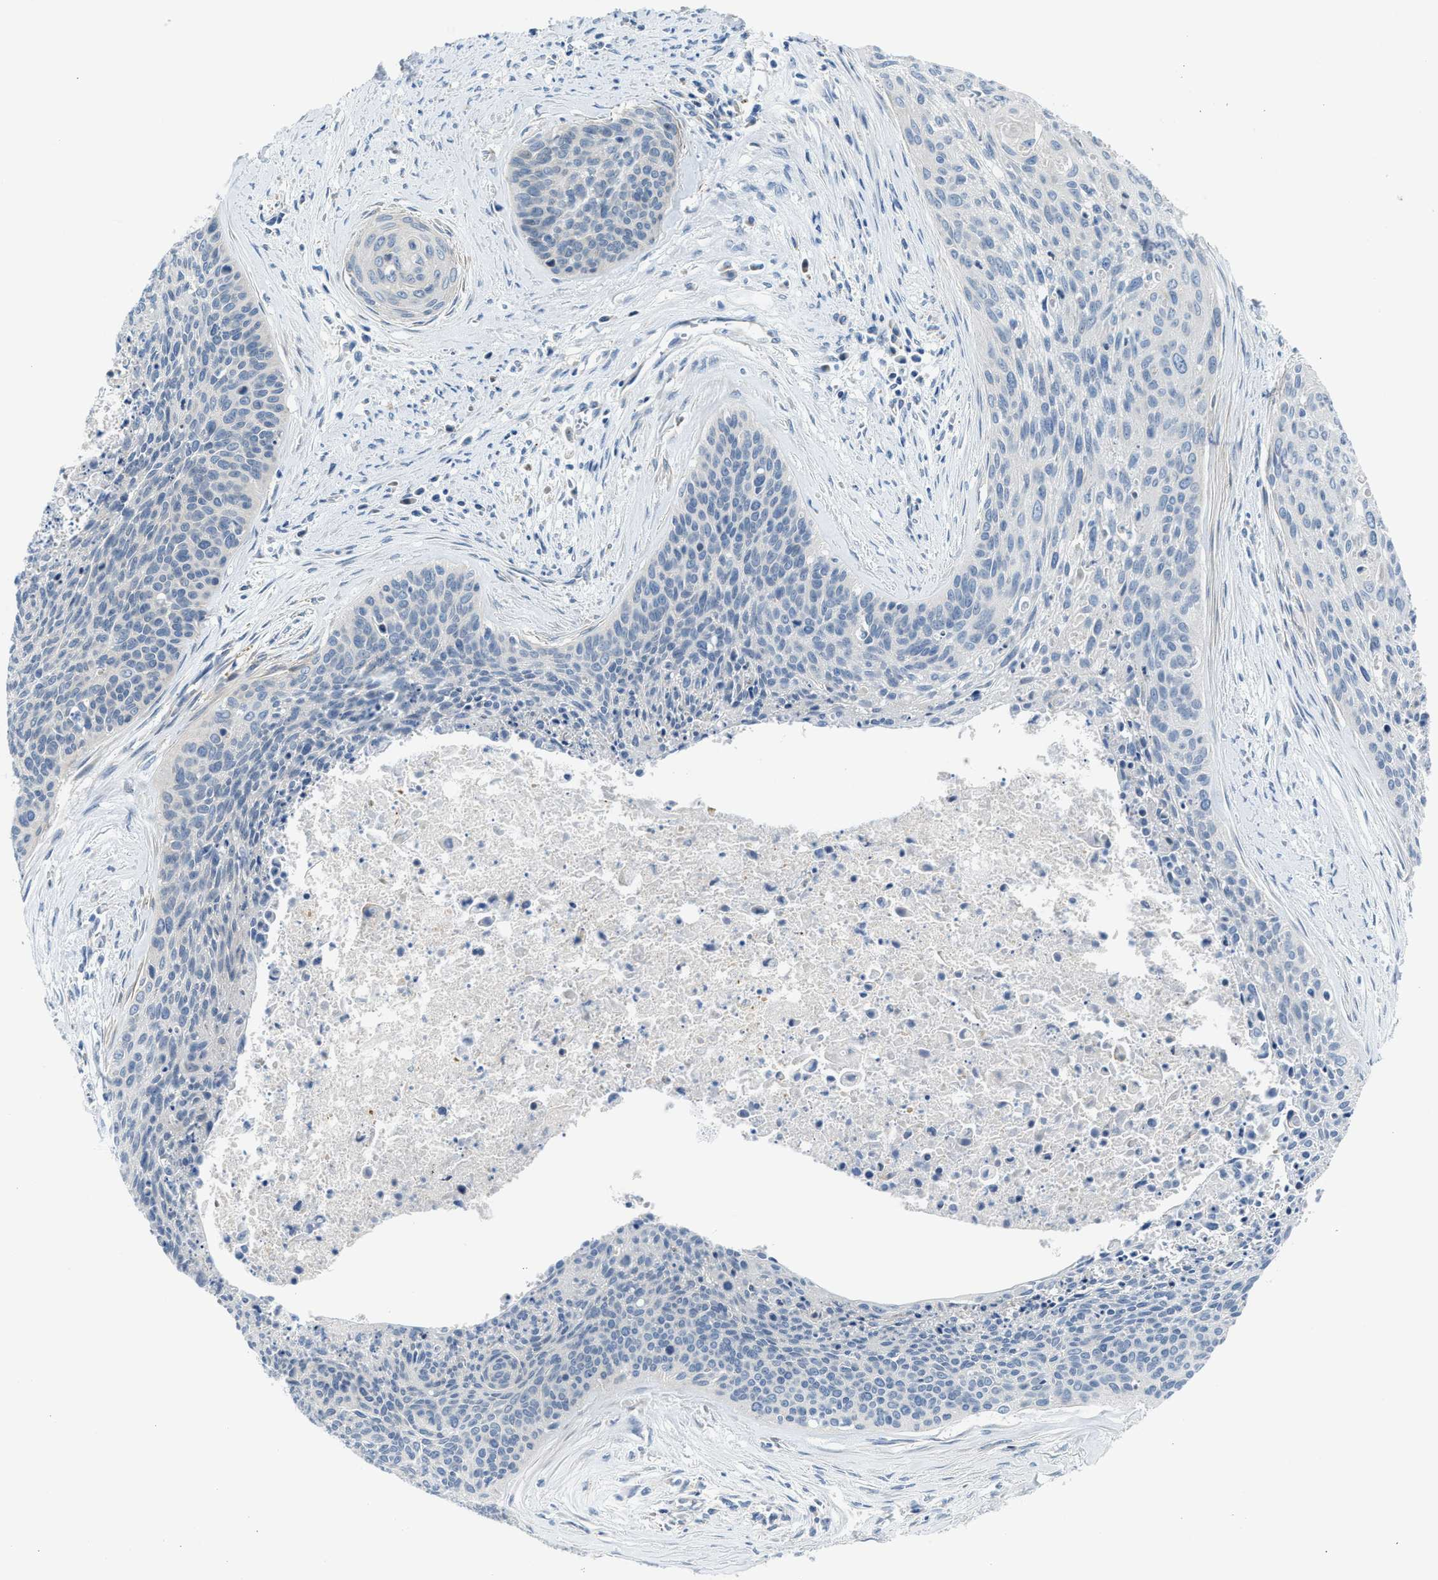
{"staining": {"intensity": "negative", "quantity": "none", "location": "none"}, "tissue": "cervical cancer", "cell_type": "Tumor cells", "image_type": "cancer", "snomed": [{"axis": "morphology", "description": "Squamous cell carcinoma, NOS"}, {"axis": "topography", "description": "Cervix"}], "caption": "Histopathology image shows no significant protein positivity in tumor cells of squamous cell carcinoma (cervical).", "gene": "KLHDC10", "patient": {"sex": "female", "age": 55}}